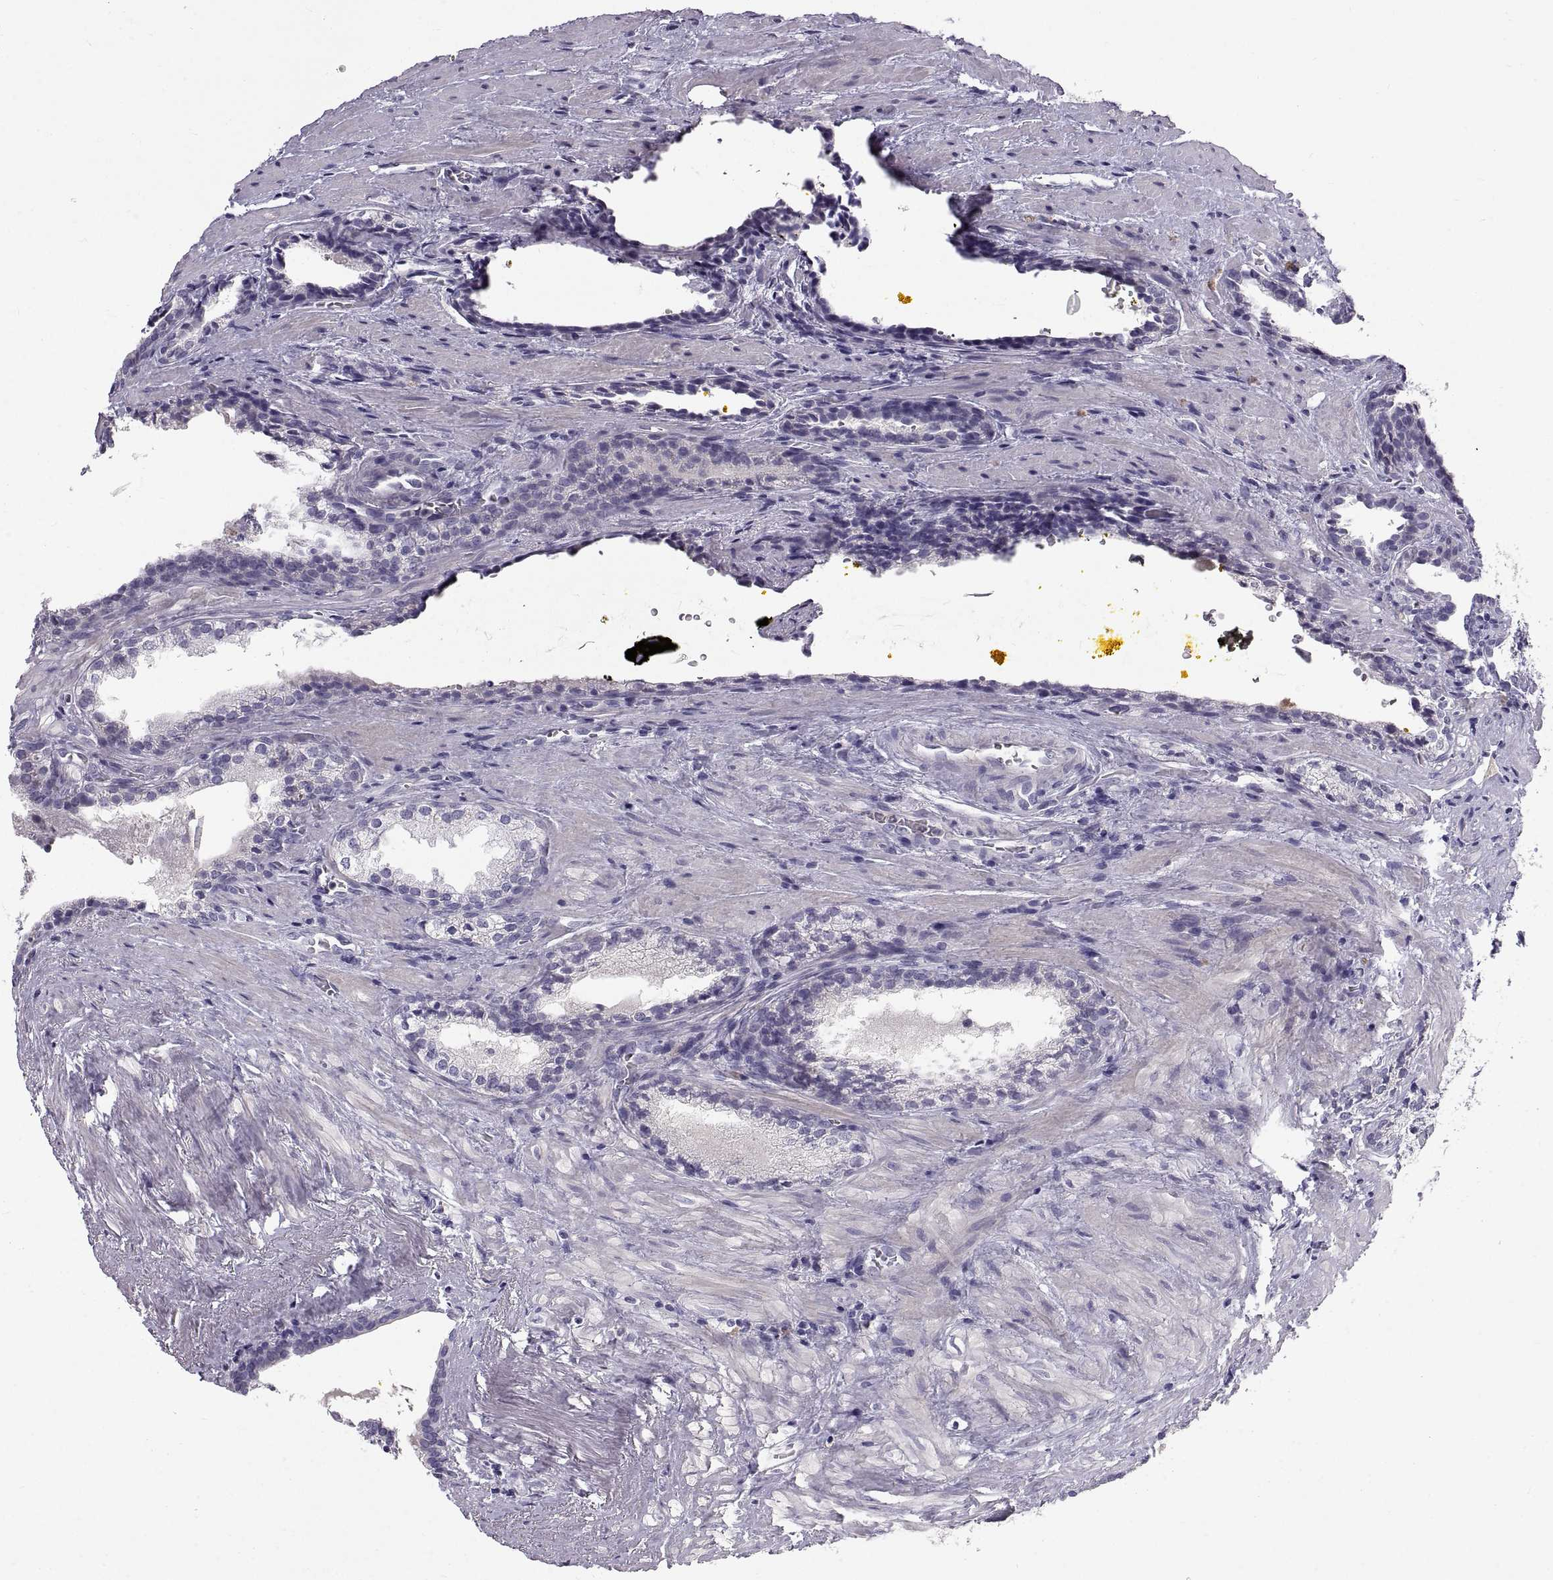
{"staining": {"intensity": "negative", "quantity": "none", "location": "none"}, "tissue": "prostate cancer", "cell_type": "Tumor cells", "image_type": "cancer", "snomed": [{"axis": "morphology", "description": "Adenocarcinoma, NOS"}, {"axis": "topography", "description": "Prostate and seminal vesicle, NOS"}], "caption": "The immunohistochemistry micrograph has no significant staining in tumor cells of prostate cancer tissue. The staining was performed using DAB (3,3'-diaminobenzidine) to visualize the protein expression in brown, while the nuclei were stained in blue with hematoxylin (Magnification: 20x).", "gene": "ADAM32", "patient": {"sex": "male", "age": 63}}